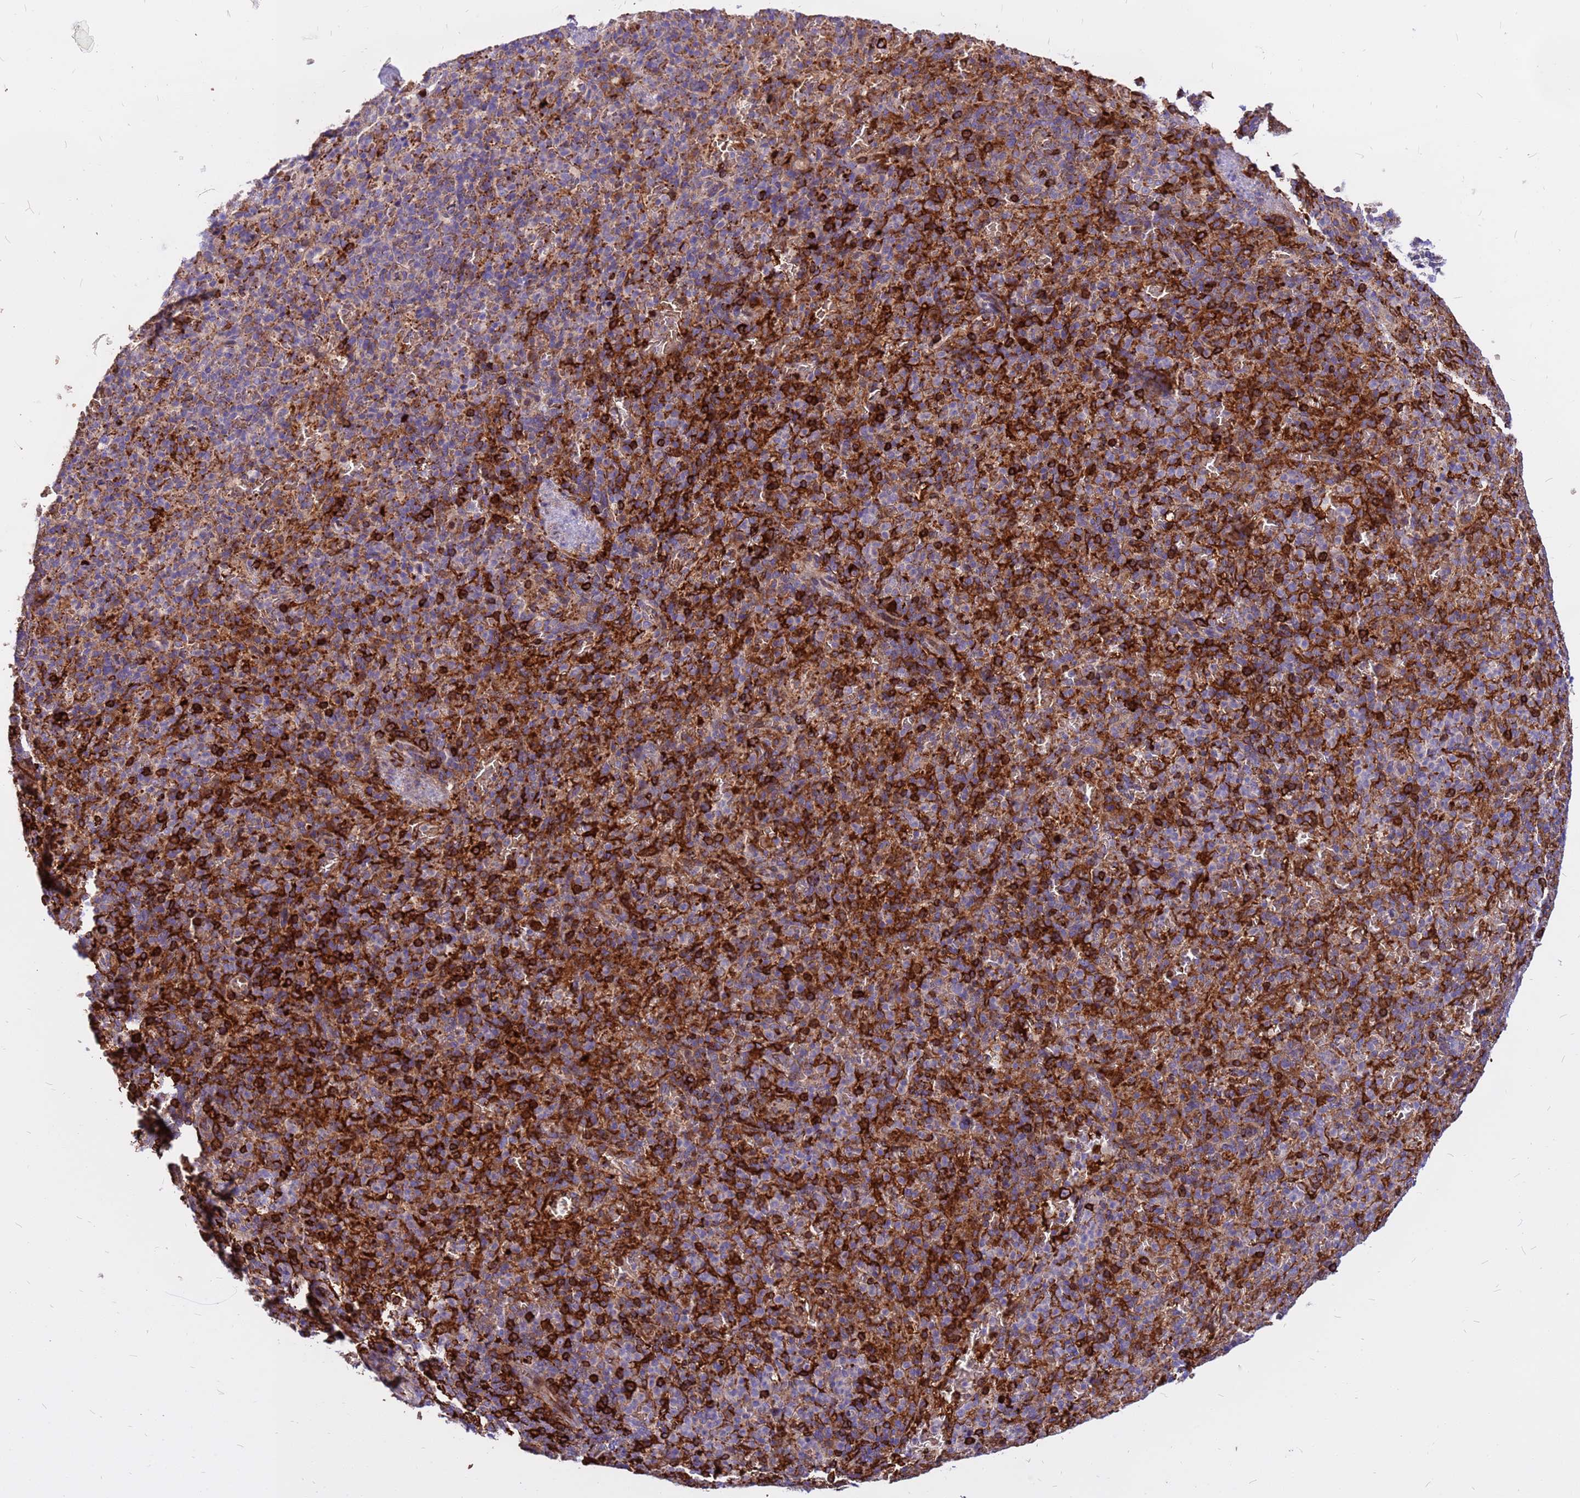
{"staining": {"intensity": "strong", "quantity": "<25%", "location": "cytoplasmic/membranous"}, "tissue": "spleen", "cell_type": "Cells in red pulp", "image_type": "normal", "snomed": [{"axis": "morphology", "description": "Normal tissue, NOS"}, {"axis": "topography", "description": "Spleen"}], "caption": "A photomicrograph of spleen stained for a protein exhibits strong cytoplasmic/membranous brown staining in cells in red pulp. The protein is shown in brown color, while the nuclei are stained blue.", "gene": "ZNF669", "patient": {"sex": "female", "age": 74}}